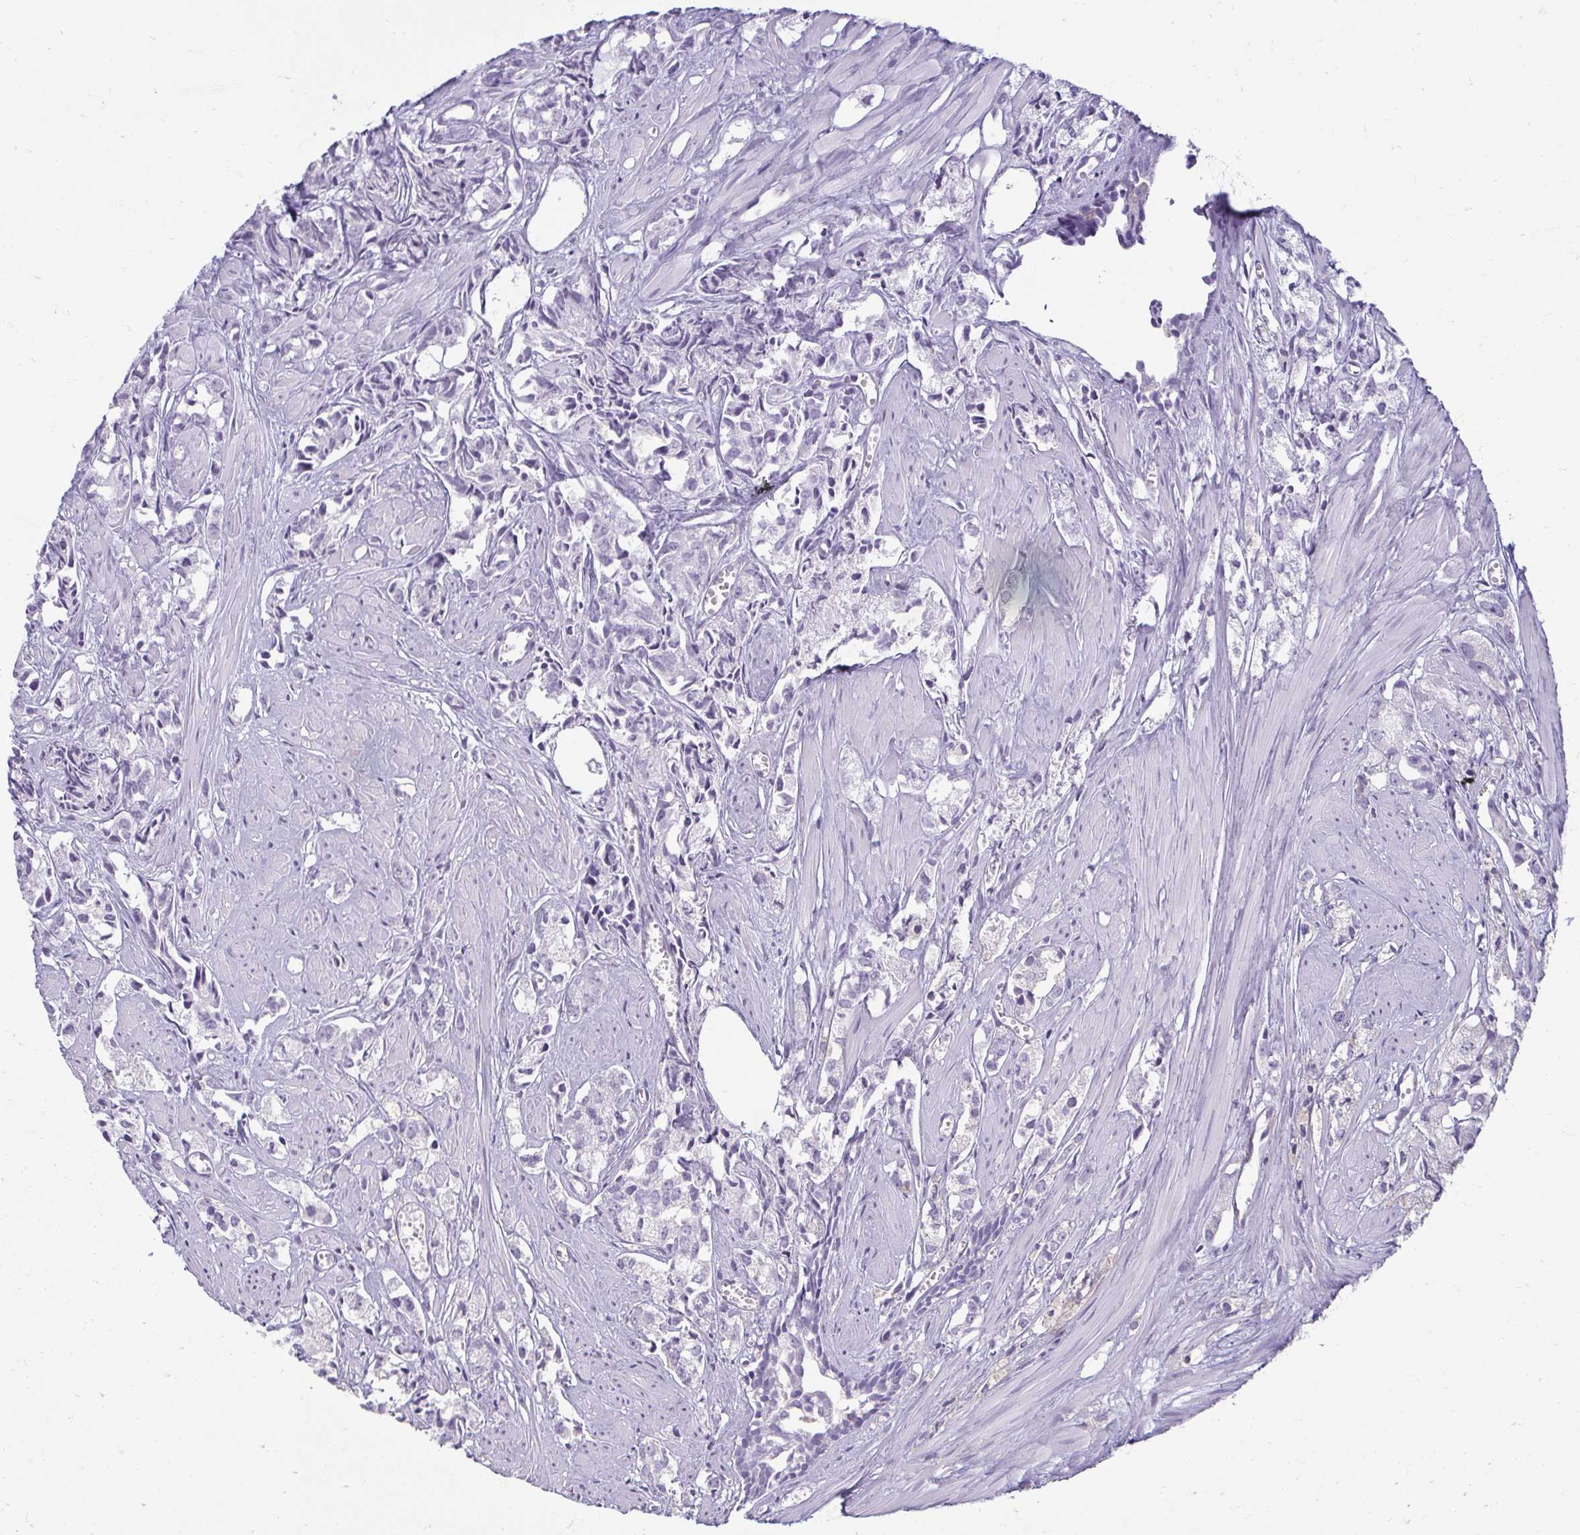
{"staining": {"intensity": "negative", "quantity": "none", "location": "none"}, "tissue": "prostate cancer", "cell_type": "Tumor cells", "image_type": "cancer", "snomed": [{"axis": "morphology", "description": "Adenocarcinoma, High grade"}, {"axis": "topography", "description": "Prostate"}], "caption": "Photomicrograph shows no protein positivity in tumor cells of adenocarcinoma (high-grade) (prostate) tissue. (Stains: DAB immunohistochemistry (IHC) with hematoxylin counter stain, Microscopy: brightfield microscopy at high magnification).", "gene": "PDE2A", "patient": {"sex": "male", "age": 58}}